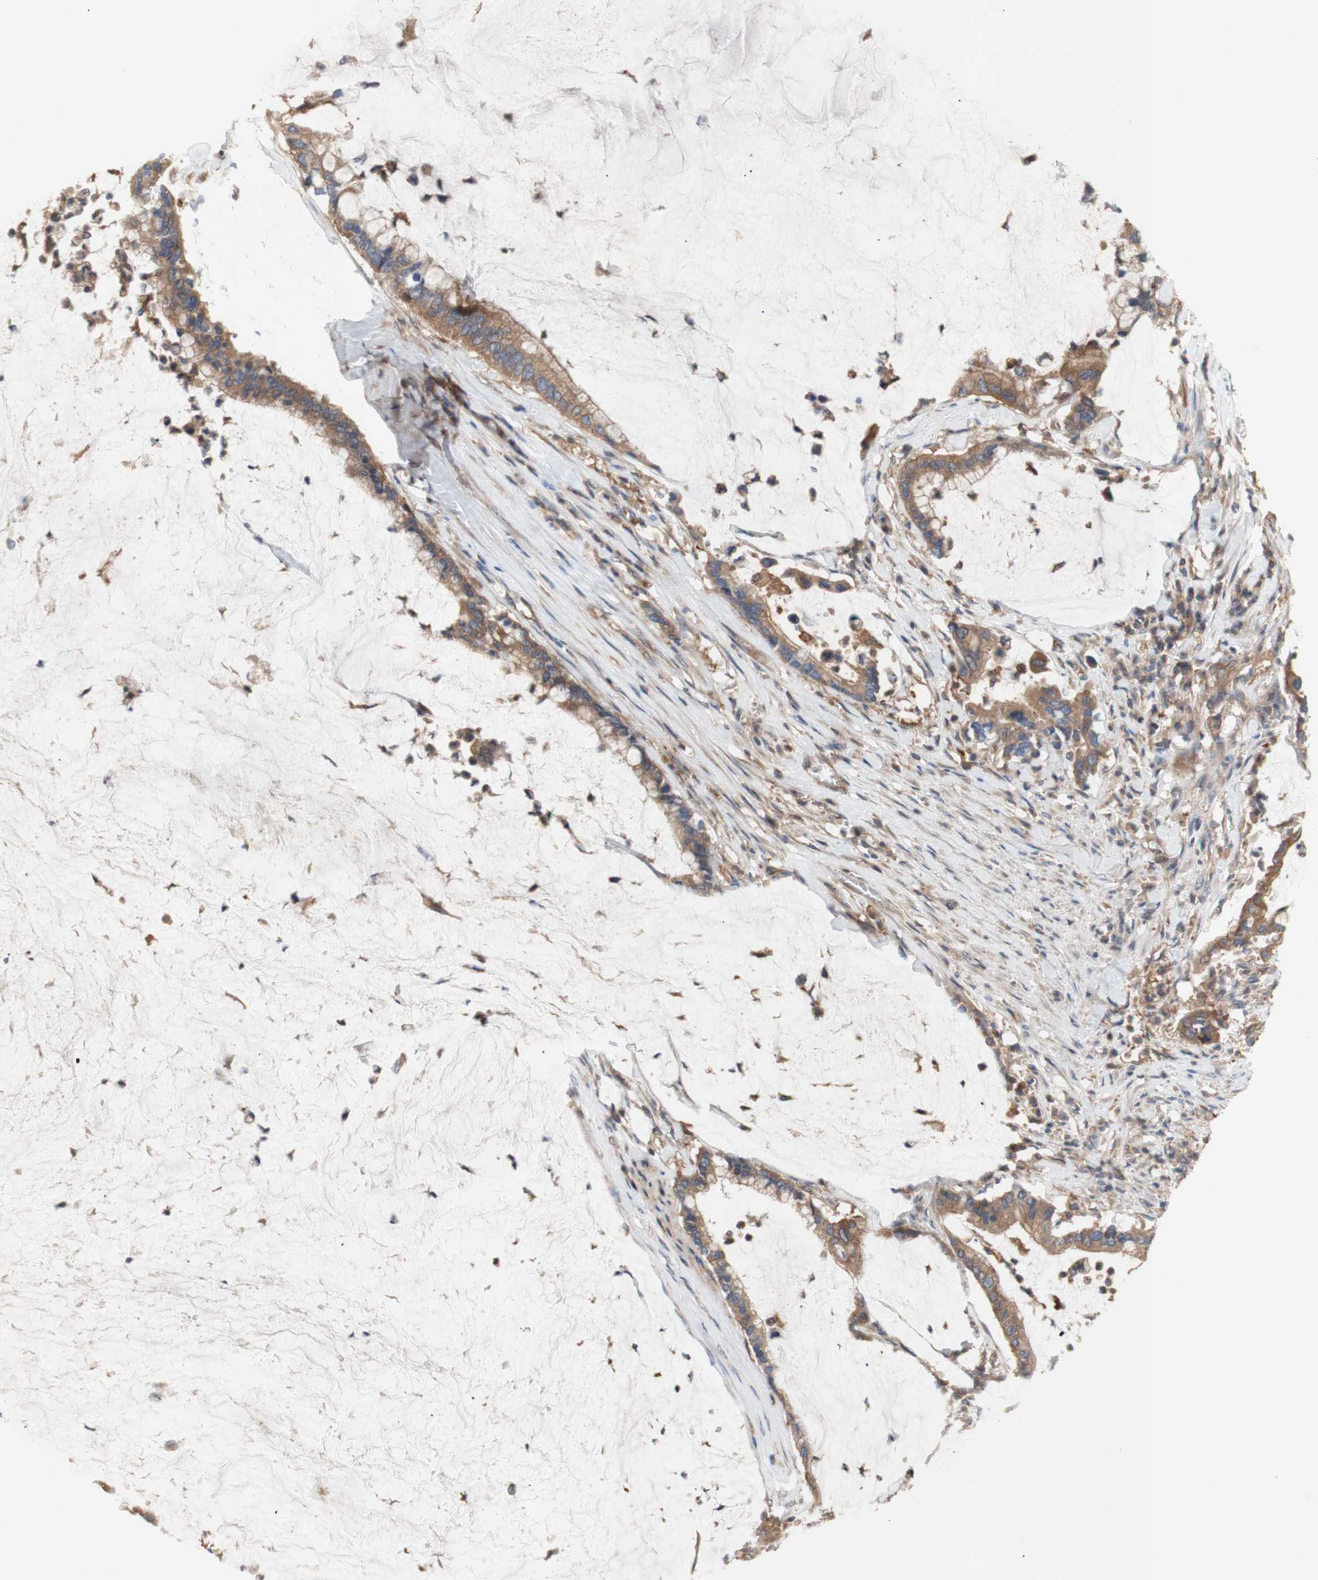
{"staining": {"intensity": "moderate", "quantity": ">75%", "location": "cytoplasmic/membranous"}, "tissue": "pancreatic cancer", "cell_type": "Tumor cells", "image_type": "cancer", "snomed": [{"axis": "morphology", "description": "Adenocarcinoma, NOS"}, {"axis": "topography", "description": "Pancreas"}], "caption": "Immunohistochemical staining of pancreatic adenocarcinoma shows medium levels of moderate cytoplasmic/membranous protein expression in about >75% of tumor cells.", "gene": "IKBKG", "patient": {"sex": "male", "age": 41}}